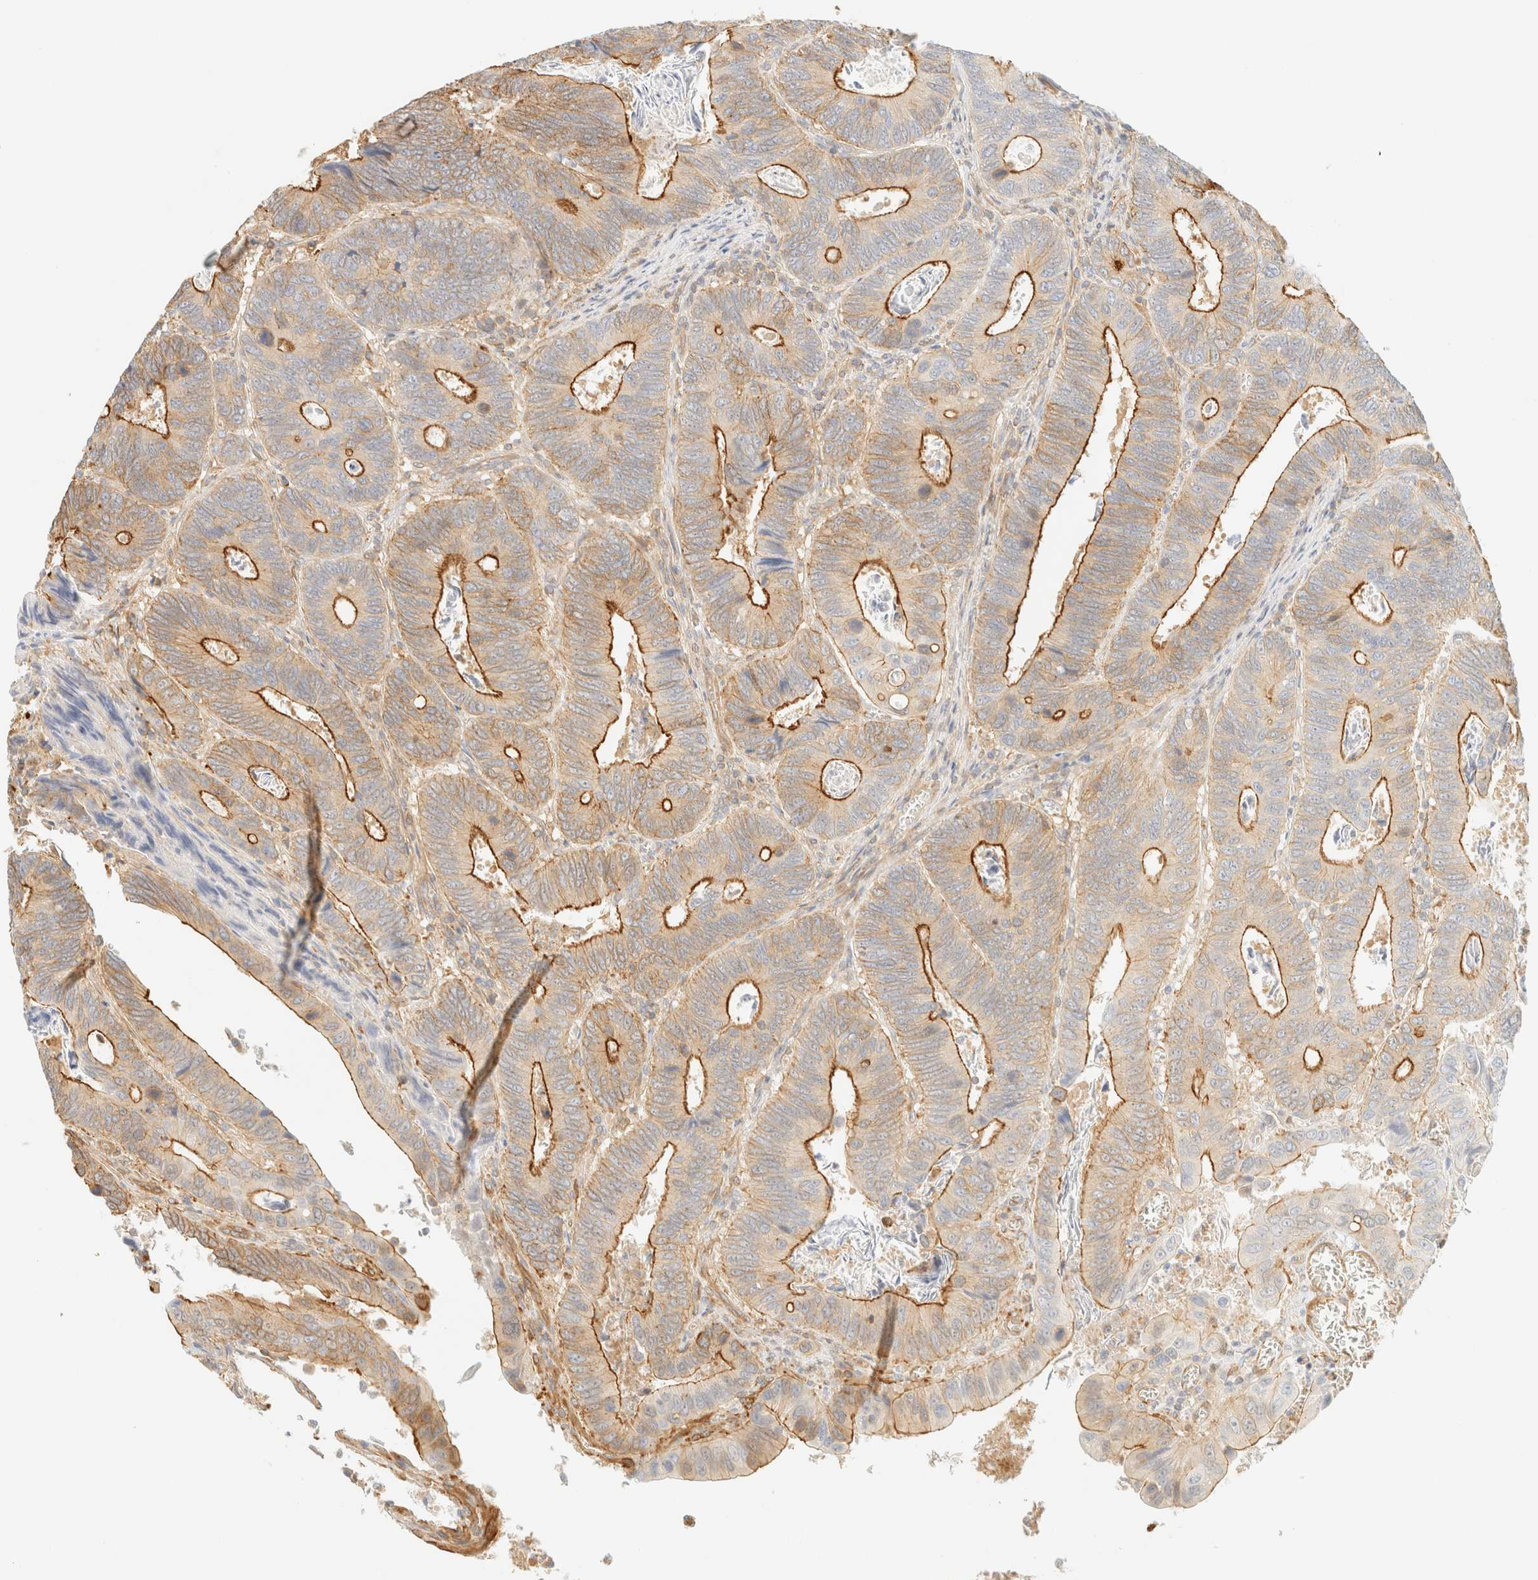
{"staining": {"intensity": "strong", "quantity": "25%-75%", "location": "cytoplasmic/membranous"}, "tissue": "colorectal cancer", "cell_type": "Tumor cells", "image_type": "cancer", "snomed": [{"axis": "morphology", "description": "Adenocarcinoma, NOS"}, {"axis": "topography", "description": "Colon"}], "caption": "This histopathology image shows colorectal adenocarcinoma stained with immunohistochemistry to label a protein in brown. The cytoplasmic/membranous of tumor cells show strong positivity for the protein. Nuclei are counter-stained blue.", "gene": "OTOP2", "patient": {"sex": "male", "age": 72}}